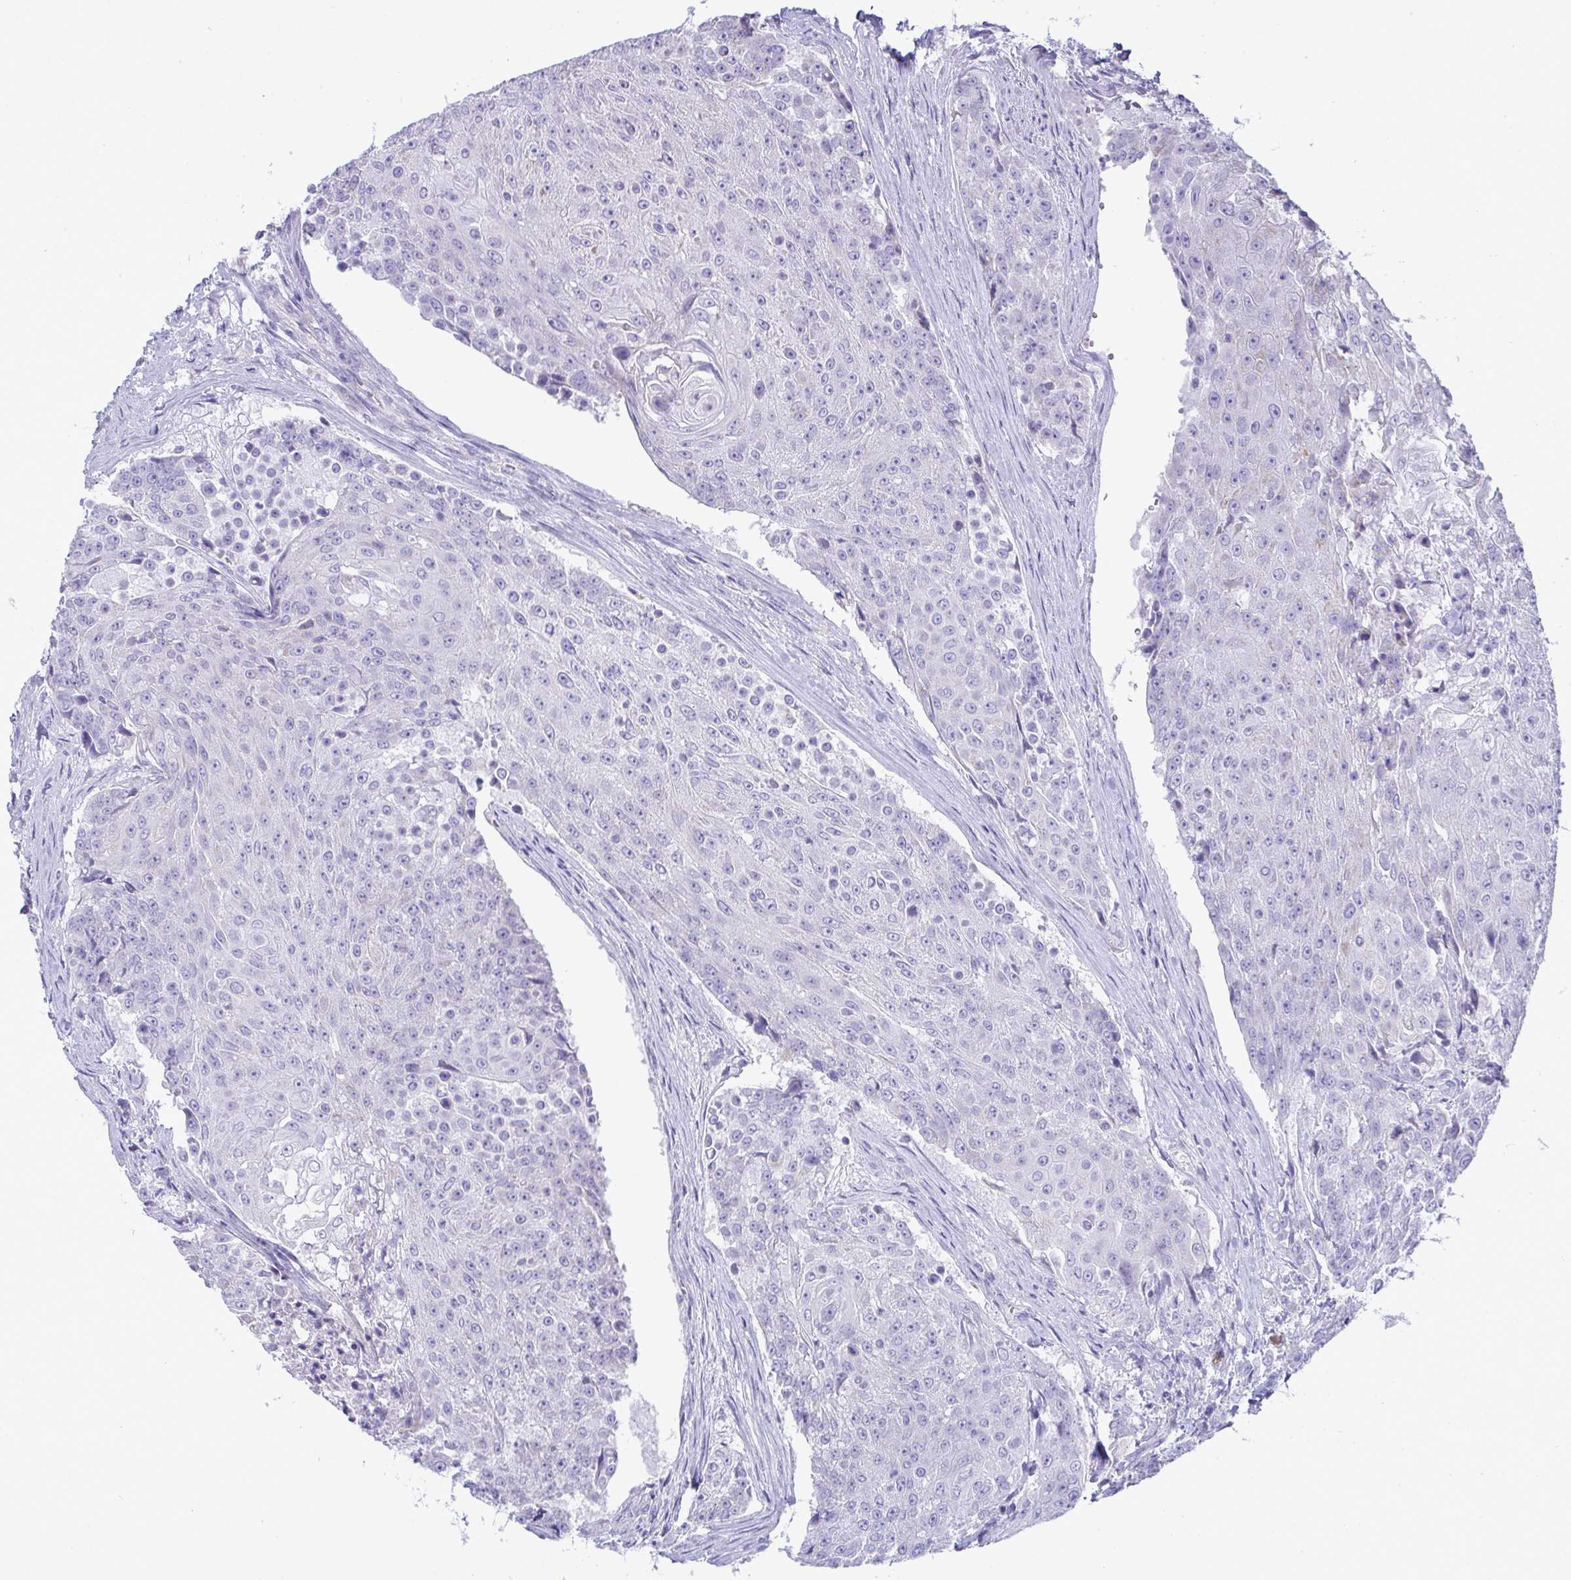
{"staining": {"intensity": "negative", "quantity": "none", "location": "none"}, "tissue": "urothelial cancer", "cell_type": "Tumor cells", "image_type": "cancer", "snomed": [{"axis": "morphology", "description": "Urothelial carcinoma, High grade"}, {"axis": "topography", "description": "Urinary bladder"}], "caption": "High magnification brightfield microscopy of urothelial cancer stained with DAB (brown) and counterstained with hematoxylin (blue): tumor cells show no significant staining. (DAB IHC, high magnification).", "gene": "PLA2G12B", "patient": {"sex": "female", "age": 63}}